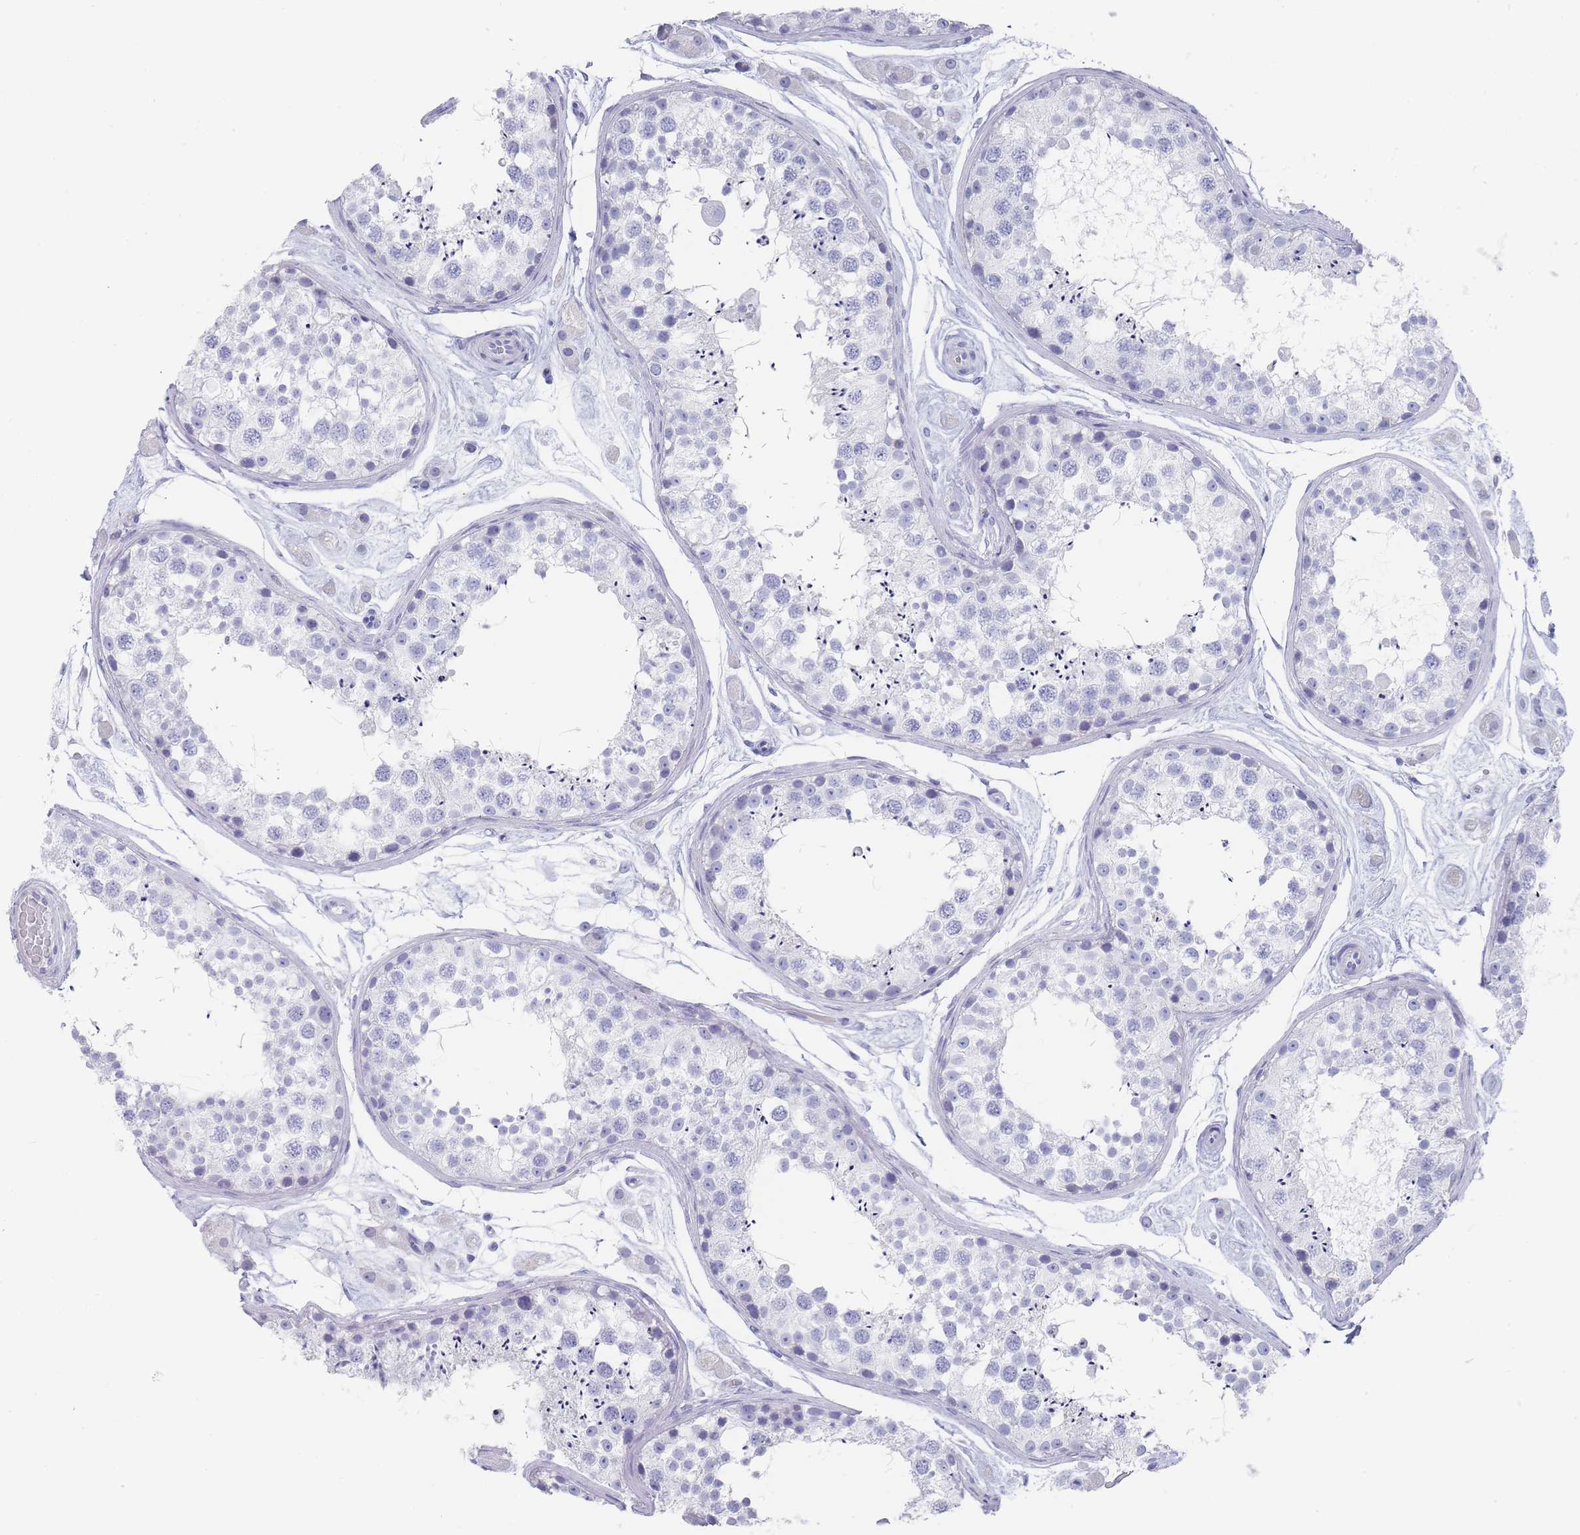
{"staining": {"intensity": "negative", "quantity": "none", "location": "none"}, "tissue": "testis", "cell_type": "Cells in seminiferous ducts", "image_type": "normal", "snomed": [{"axis": "morphology", "description": "Normal tissue, NOS"}, {"axis": "topography", "description": "Testis"}], "caption": "Testis stained for a protein using immunohistochemistry reveals no staining cells in seminiferous ducts.", "gene": "RAB2B", "patient": {"sex": "male", "age": 25}}